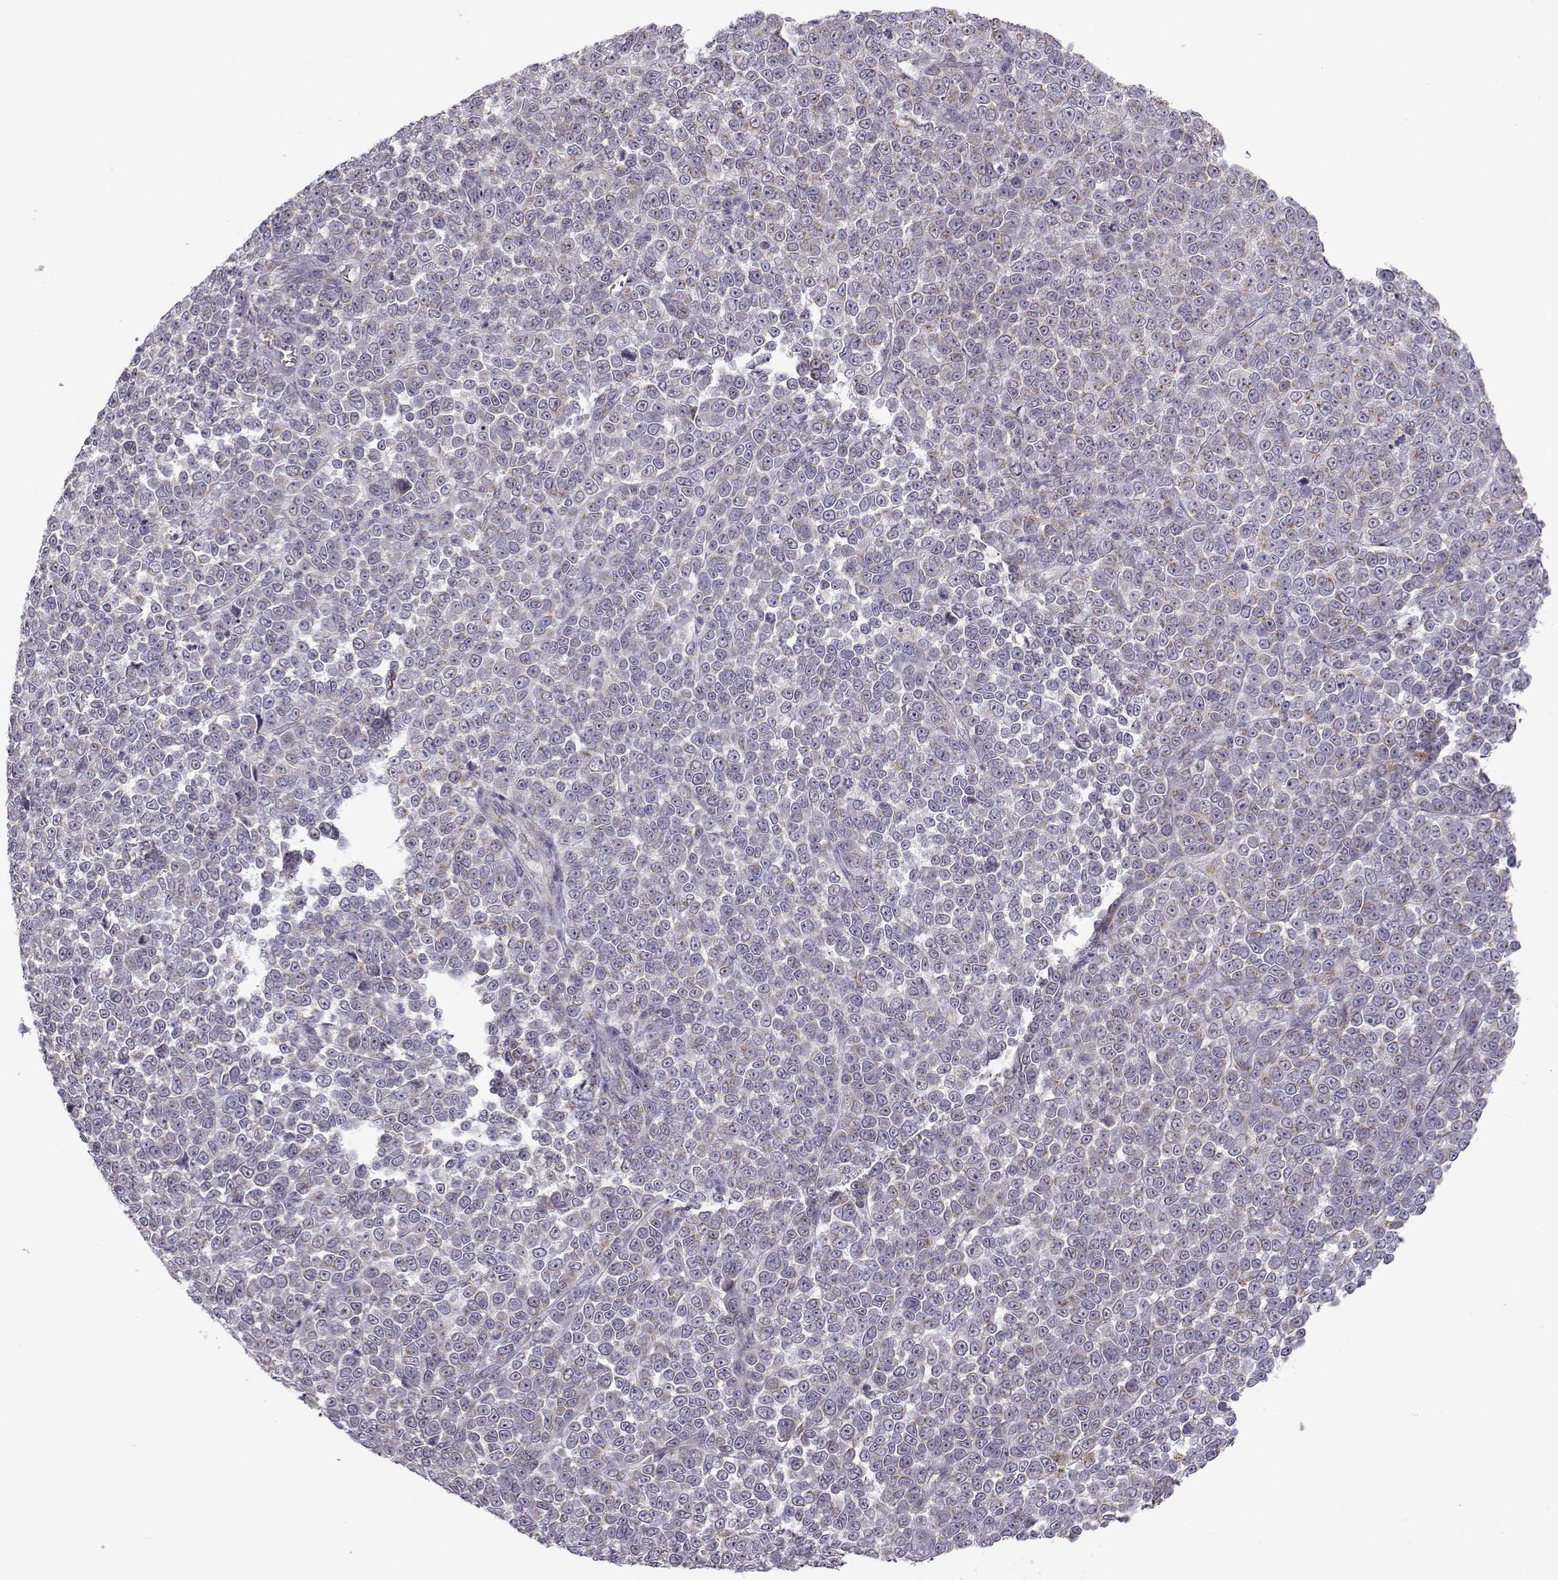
{"staining": {"intensity": "weak", "quantity": "<25%", "location": "cytoplasmic/membranous"}, "tissue": "melanoma", "cell_type": "Tumor cells", "image_type": "cancer", "snomed": [{"axis": "morphology", "description": "Malignant melanoma, NOS"}, {"axis": "topography", "description": "Skin"}], "caption": "Image shows no protein expression in tumor cells of malignant melanoma tissue. (Stains: DAB (3,3'-diaminobenzidine) IHC with hematoxylin counter stain, Microscopy: brightfield microscopy at high magnification).", "gene": "SLC4A5", "patient": {"sex": "female", "age": 95}}